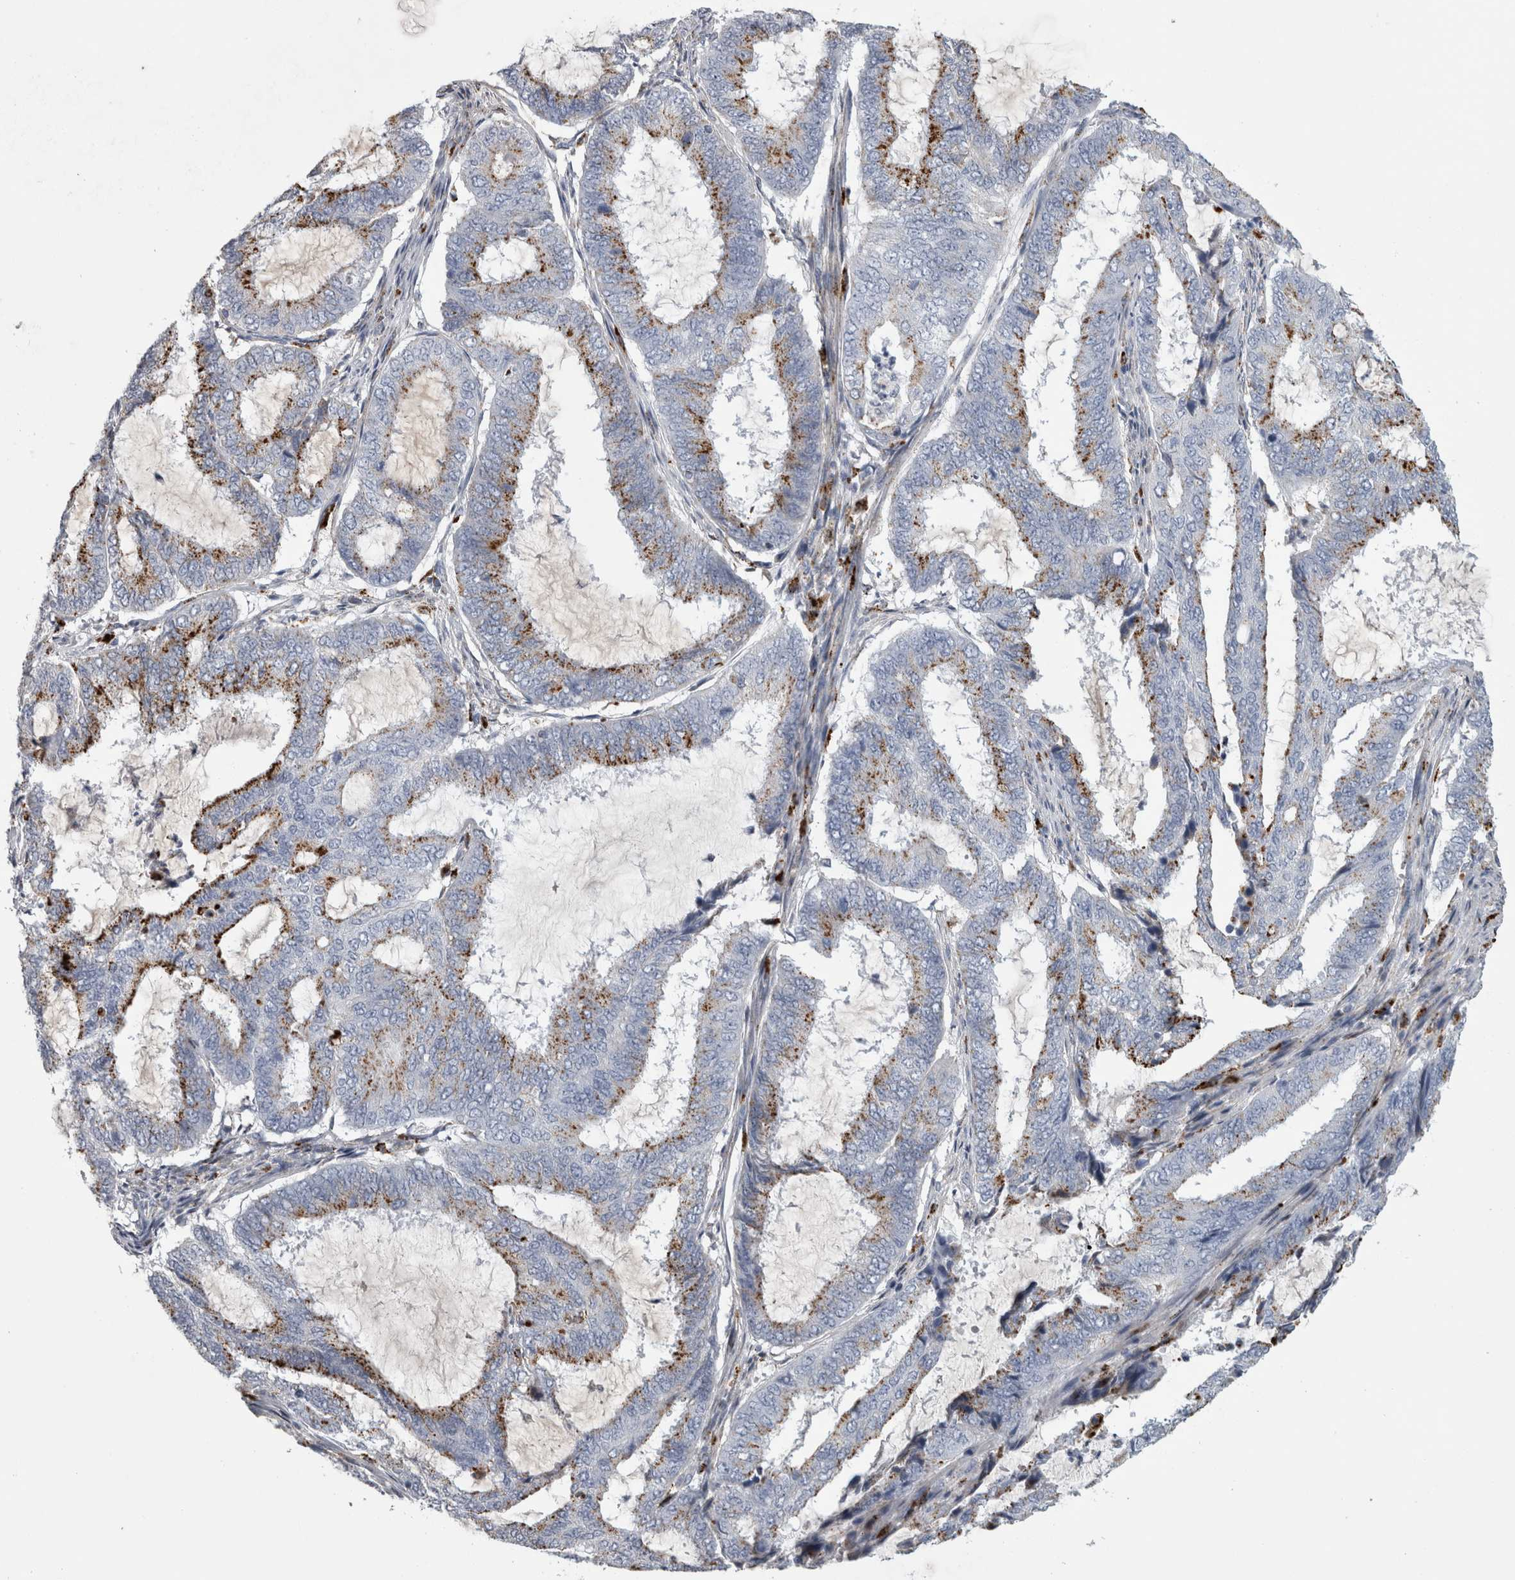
{"staining": {"intensity": "moderate", "quantity": "25%-75%", "location": "cytoplasmic/membranous"}, "tissue": "endometrial cancer", "cell_type": "Tumor cells", "image_type": "cancer", "snomed": [{"axis": "morphology", "description": "Adenocarcinoma, NOS"}, {"axis": "topography", "description": "Endometrium"}], "caption": "The immunohistochemical stain labels moderate cytoplasmic/membranous positivity in tumor cells of endometrial adenocarcinoma tissue. The protein is stained brown, and the nuclei are stained in blue (DAB IHC with brightfield microscopy, high magnification).", "gene": "DPP7", "patient": {"sex": "female", "age": 51}}